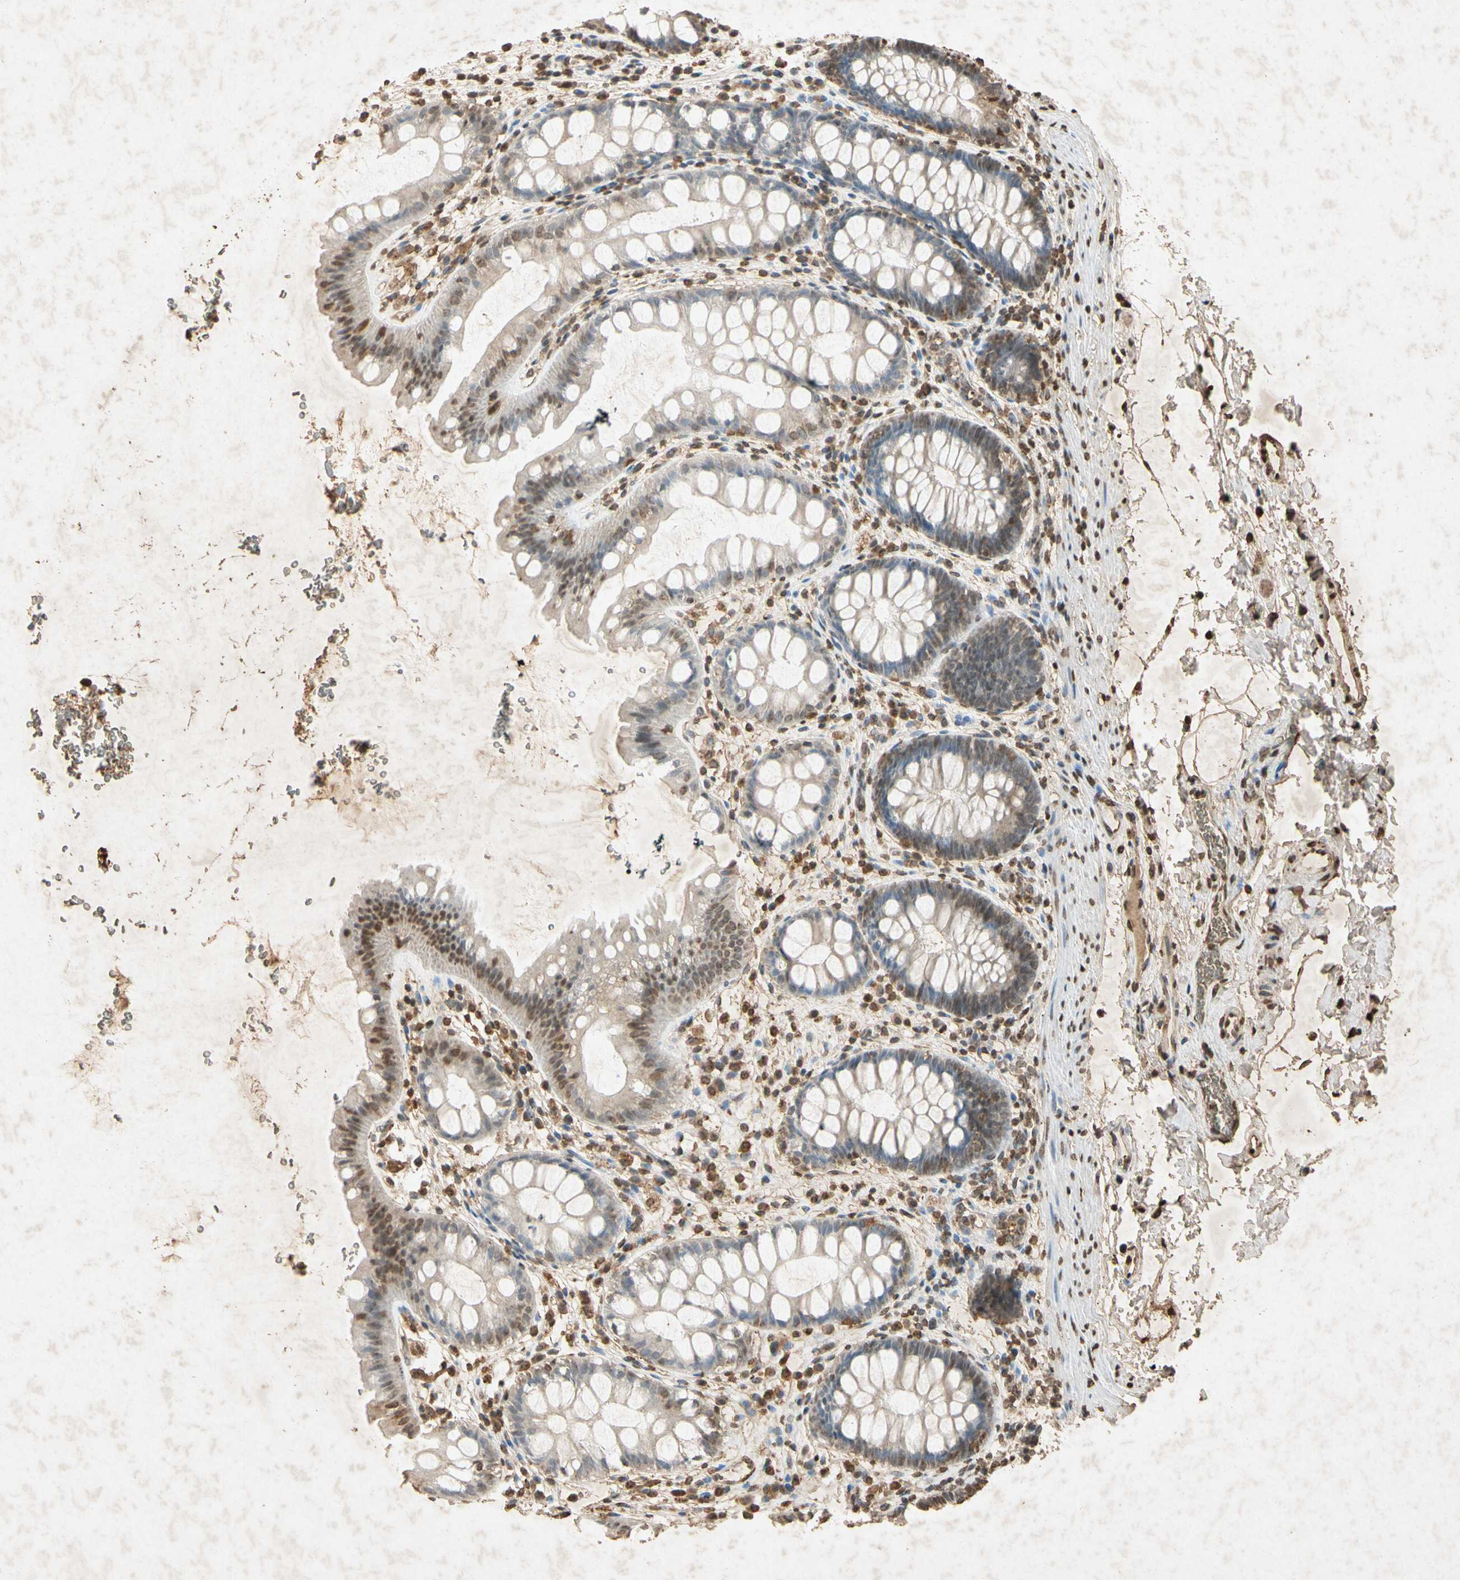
{"staining": {"intensity": "weak", "quantity": ">75%", "location": "cytoplasmic/membranous"}, "tissue": "rectum", "cell_type": "Glandular cells", "image_type": "normal", "snomed": [{"axis": "morphology", "description": "Normal tissue, NOS"}, {"axis": "topography", "description": "Rectum"}], "caption": "Protein analysis of benign rectum demonstrates weak cytoplasmic/membranous staining in approximately >75% of glandular cells. Using DAB (brown) and hematoxylin (blue) stains, captured at high magnification using brightfield microscopy.", "gene": "MSRB1", "patient": {"sex": "female", "age": 24}}